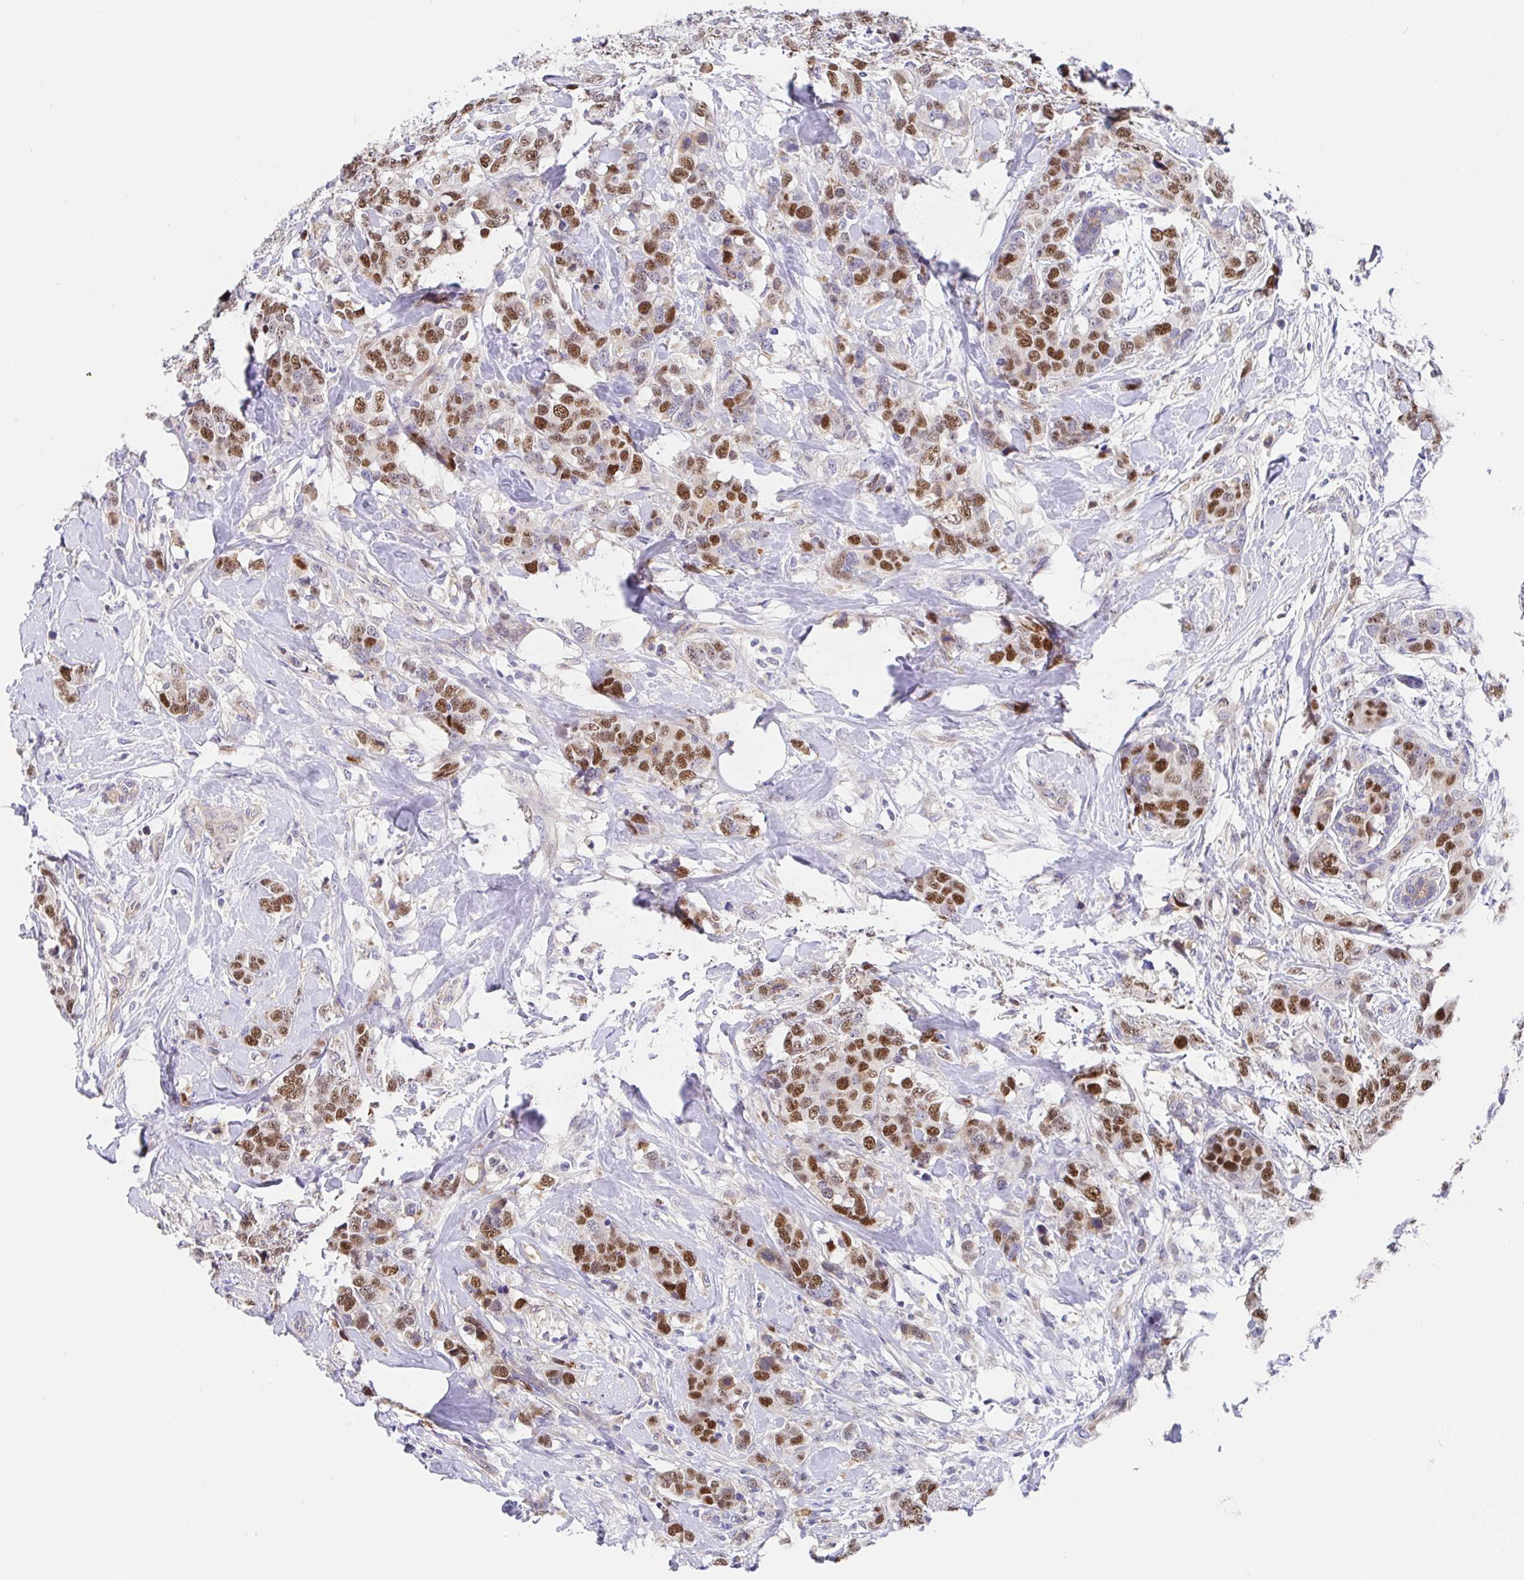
{"staining": {"intensity": "moderate", "quantity": ">75%", "location": "nuclear"}, "tissue": "breast cancer", "cell_type": "Tumor cells", "image_type": "cancer", "snomed": [{"axis": "morphology", "description": "Lobular carcinoma"}, {"axis": "topography", "description": "Breast"}], "caption": "Immunohistochemistry (IHC) staining of lobular carcinoma (breast), which displays medium levels of moderate nuclear positivity in about >75% of tumor cells indicating moderate nuclear protein staining. The staining was performed using DAB (3,3'-diaminobenzidine) (brown) for protein detection and nuclei were counterstained in hematoxylin (blue).", "gene": "TIMELESS", "patient": {"sex": "female", "age": 59}}